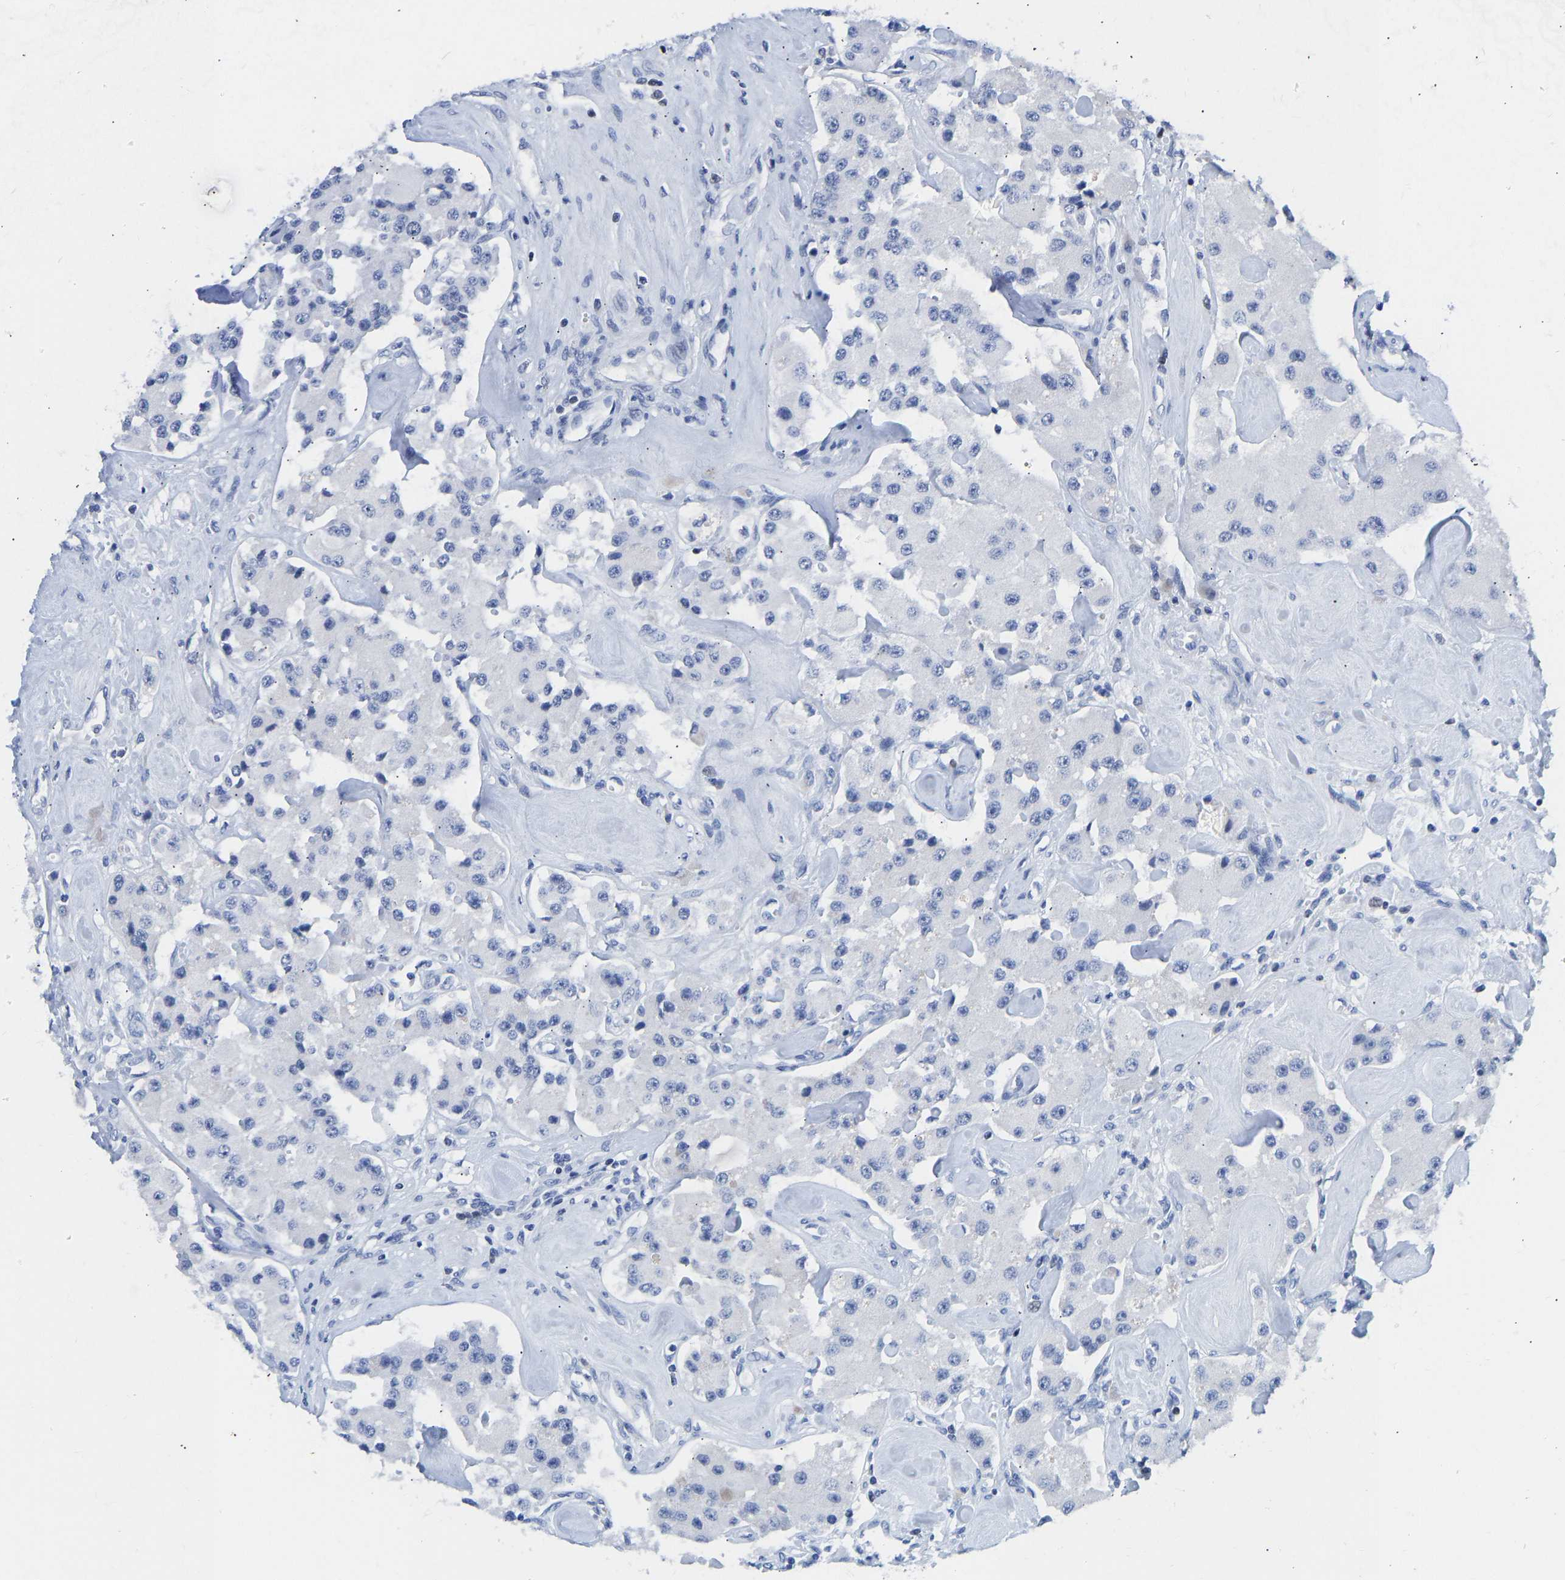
{"staining": {"intensity": "negative", "quantity": "none", "location": "none"}, "tissue": "carcinoid", "cell_type": "Tumor cells", "image_type": "cancer", "snomed": [{"axis": "morphology", "description": "Carcinoid, malignant, NOS"}, {"axis": "topography", "description": "Pancreas"}], "caption": "High magnification brightfield microscopy of carcinoid stained with DAB (3,3'-diaminobenzidine) (brown) and counterstained with hematoxylin (blue): tumor cells show no significant expression.", "gene": "TCF7", "patient": {"sex": "male", "age": 41}}